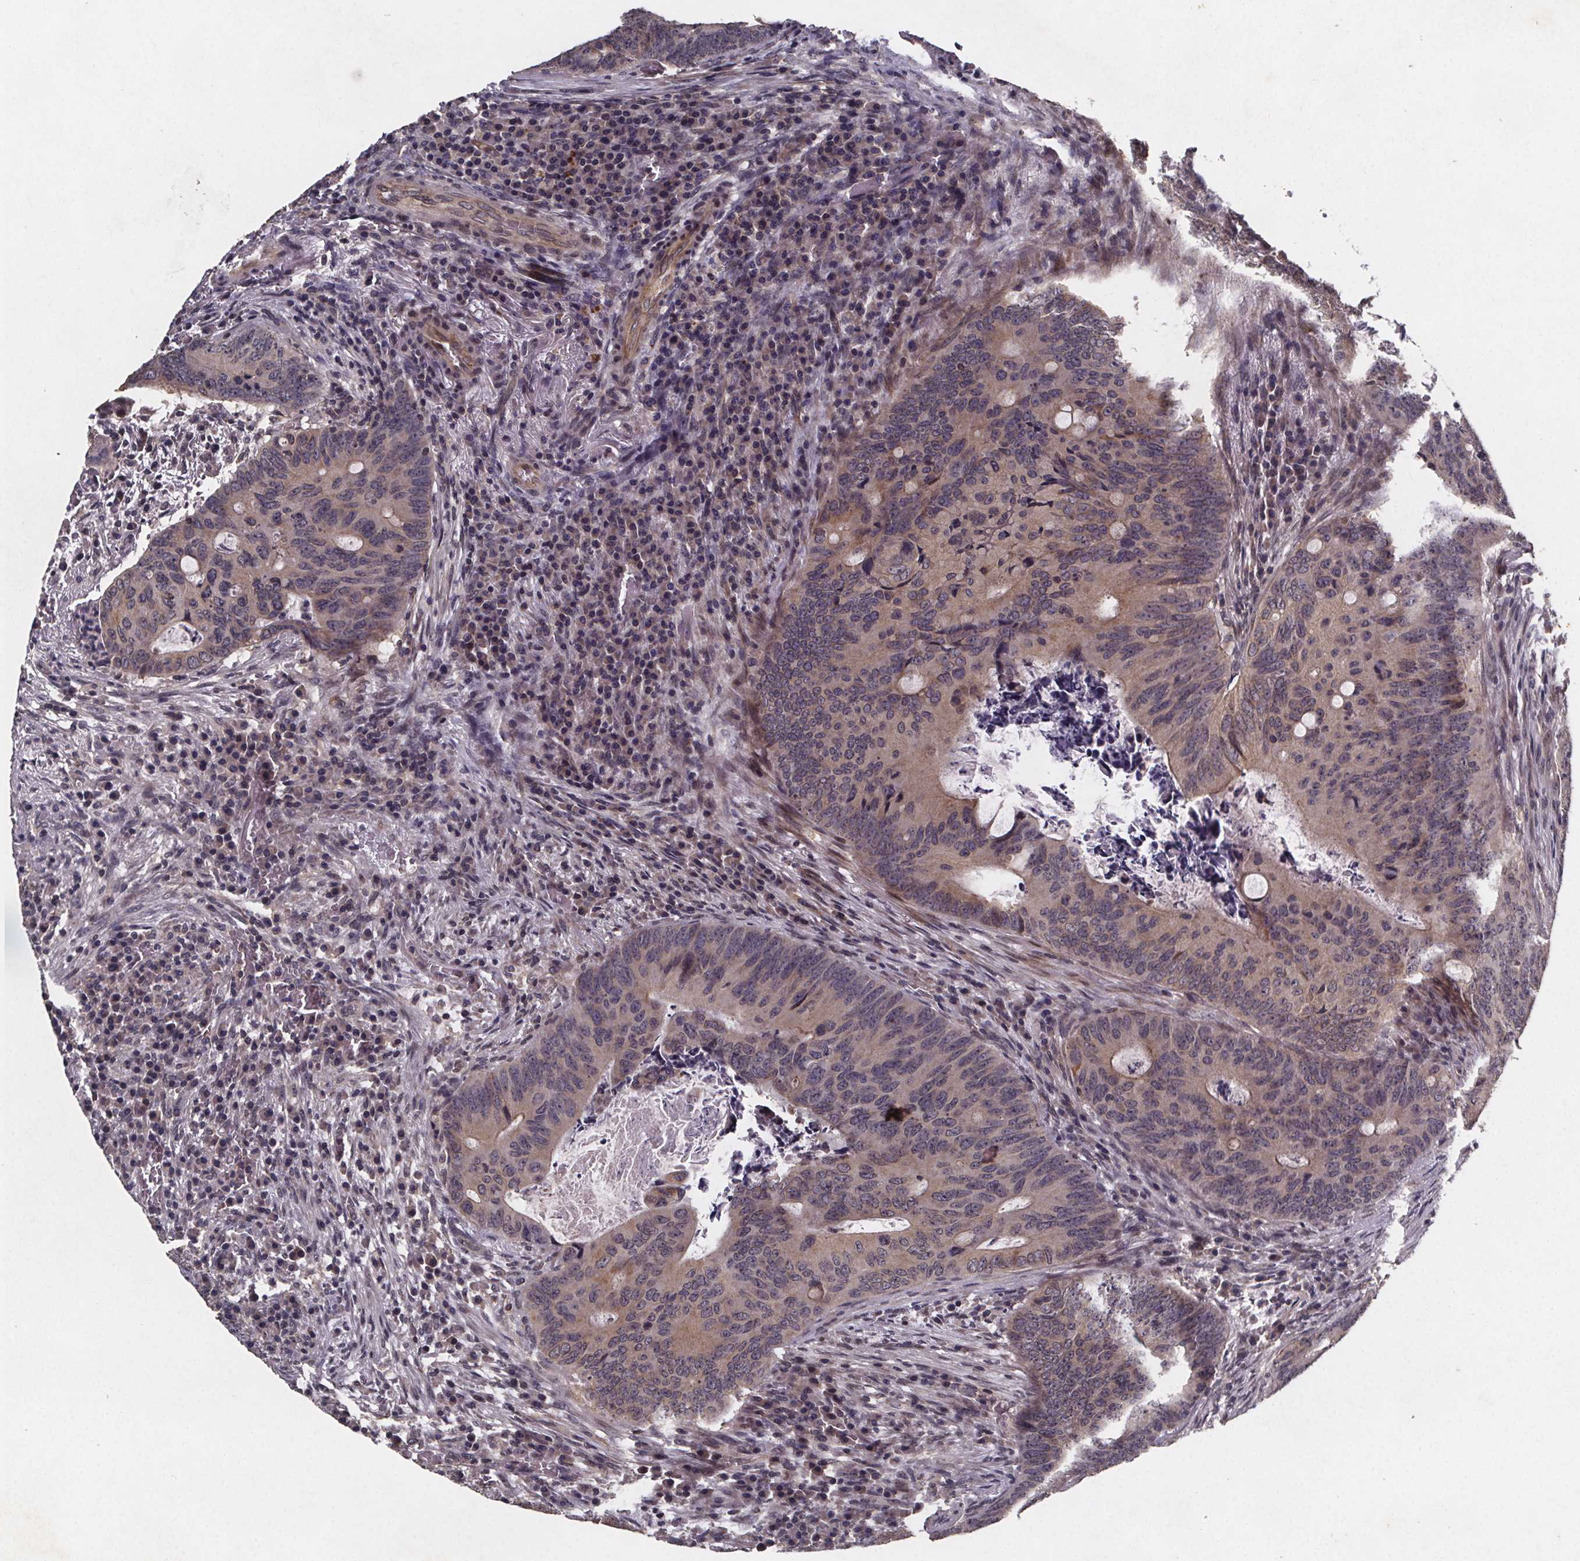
{"staining": {"intensity": "weak", "quantity": ">75%", "location": "cytoplasmic/membranous"}, "tissue": "colorectal cancer", "cell_type": "Tumor cells", "image_type": "cancer", "snomed": [{"axis": "morphology", "description": "Adenocarcinoma, NOS"}, {"axis": "topography", "description": "Colon"}], "caption": "Immunohistochemistry of colorectal adenocarcinoma shows low levels of weak cytoplasmic/membranous positivity in approximately >75% of tumor cells.", "gene": "PIERCE2", "patient": {"sex": "female", "age": 74}}